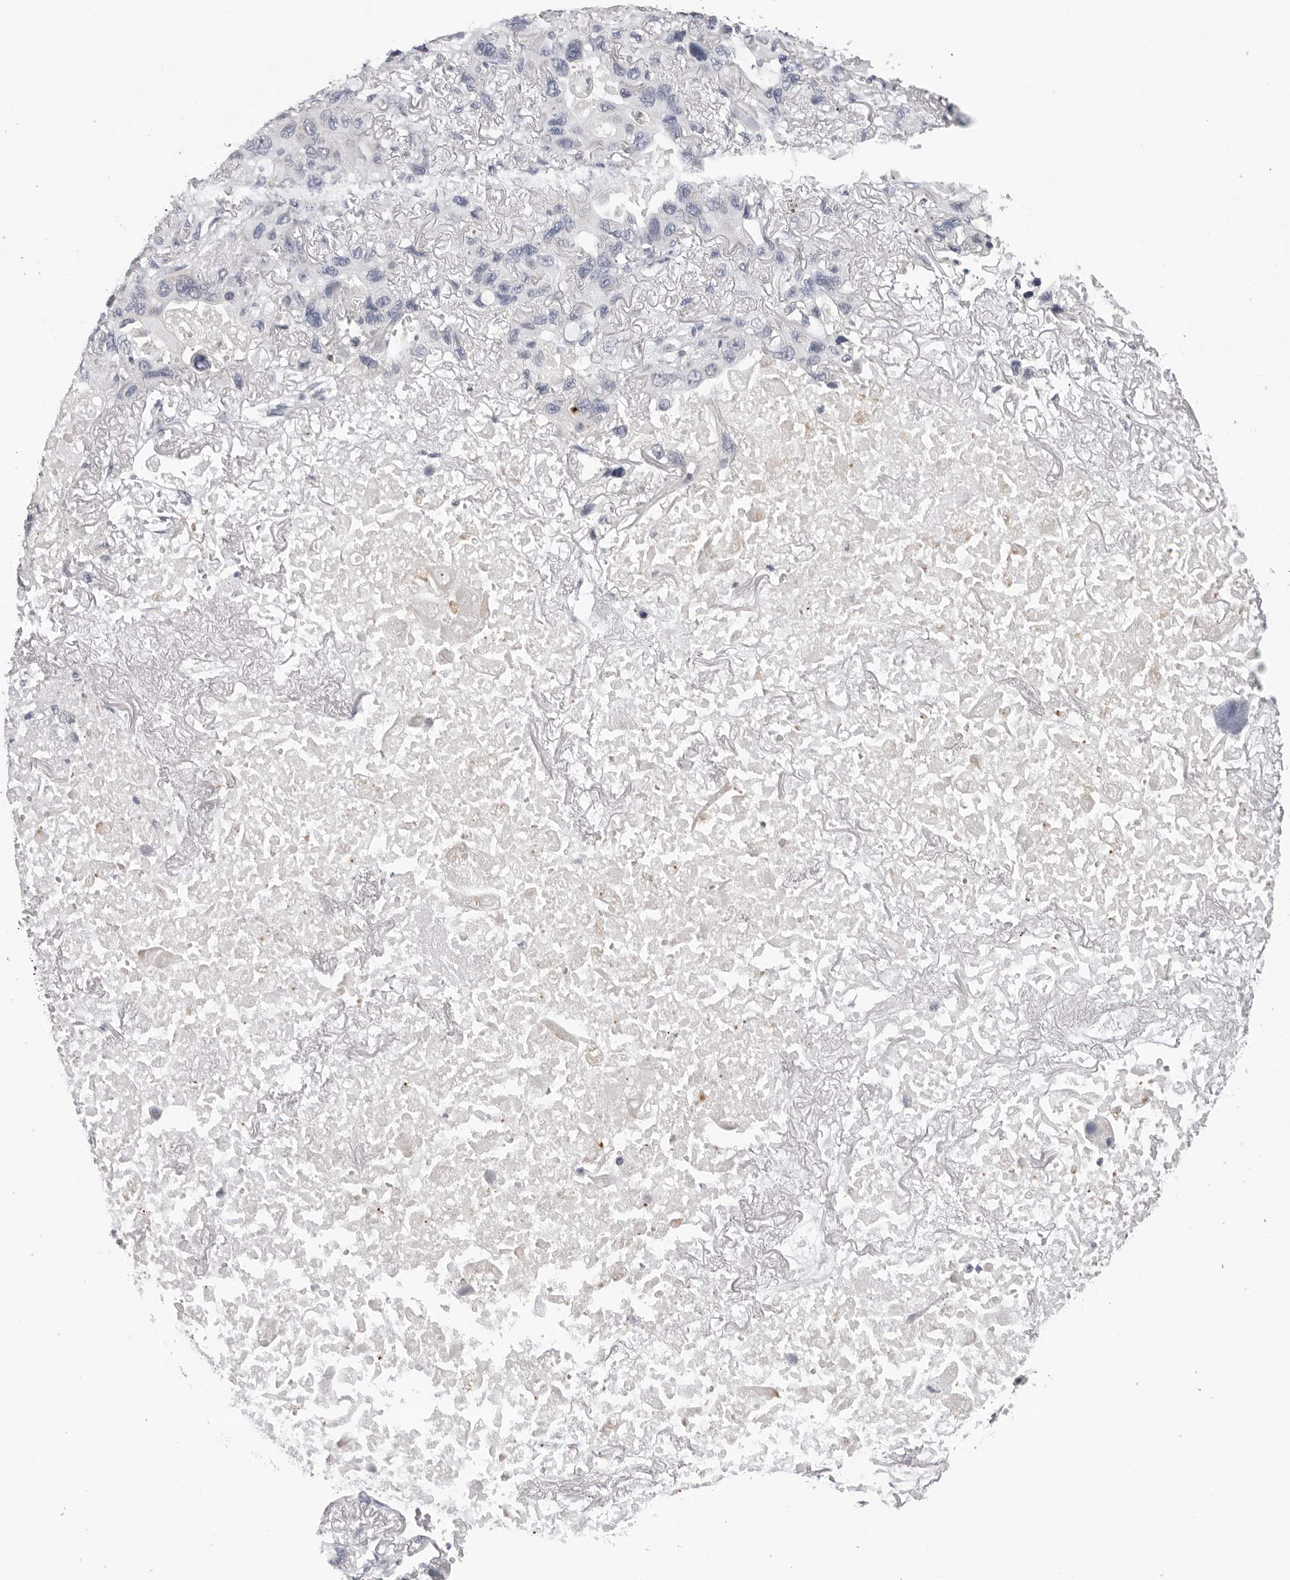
{"staining": {"intensity": "negative", "quantity": "none", "location": "none"}, "tissue": "lung cancer", "cell_type": "Tumor cells", "image_type": "cancer", "snomed": [{"axis": "morphology", "description": "Squamous cell carcinoma, NOS"}, {"axis": "topography", "description": "Lung"}], "caption": "Immunohistochemistry of human squamous cell carcinoma (lung) exhibits no positivity in tumor cells.", "gene": "ZNF502", "patient": {"sex": "female", "age": 73}}